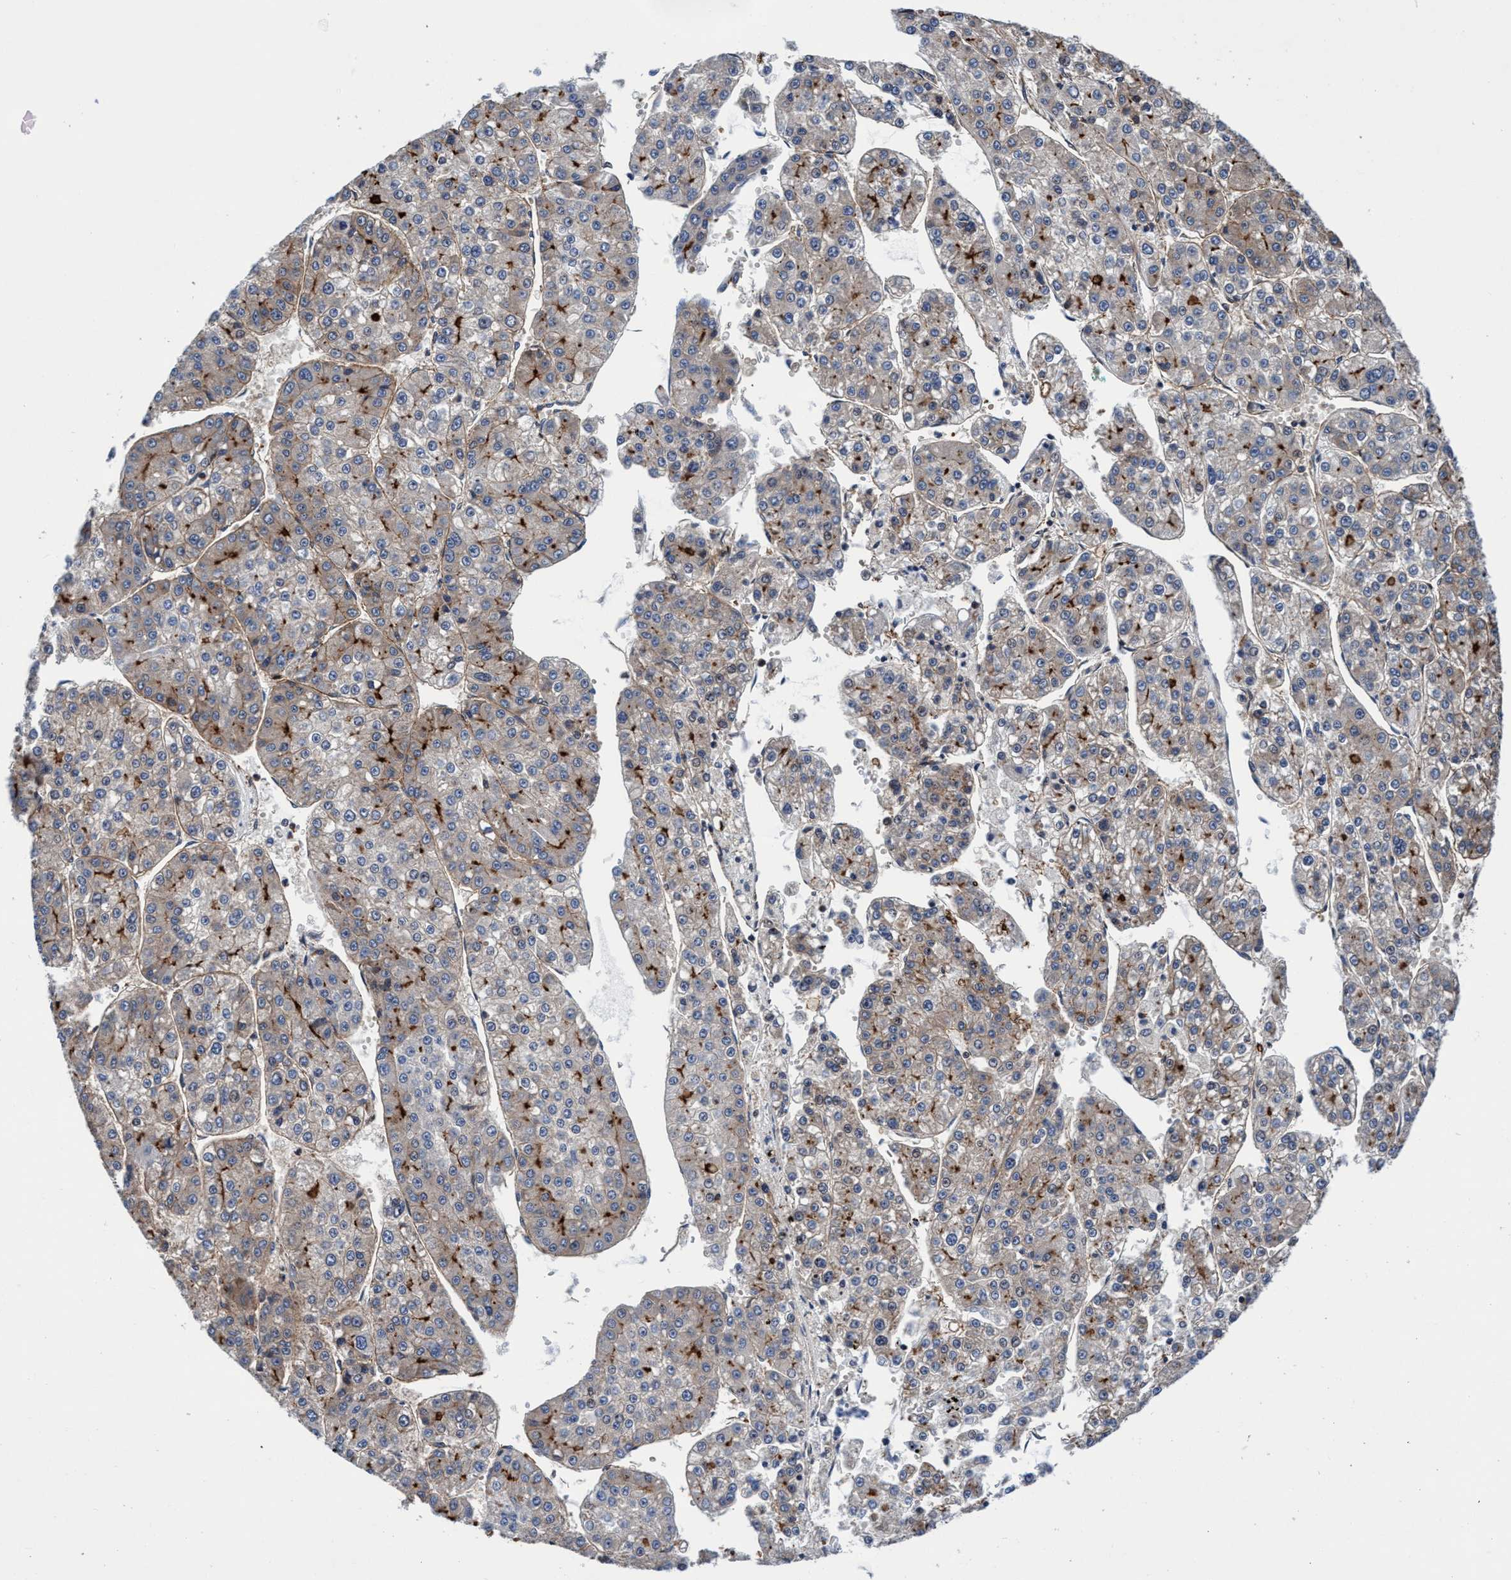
{"staining": {"intensity": "moderate", "quantity": "<25%", "location": "cytoplasmic/membranous"}, "tissue": "liver cancer", "cell_type": "Tumor cells", "image_type": "cancer", "snomed": [{"axis": "morphology", "description": "Carcinoma, Hepatocellular, NOS"}, {"axis": "topography", "description": "Liver"}], "caption": "Liver cancer stained for a protein (brown) shows moderate cytoplasmic/membranous positive positivity in about <25% of tumor cells.", "gene": "MCM3AP", "patient": {"sex": "female", "age": 73}}